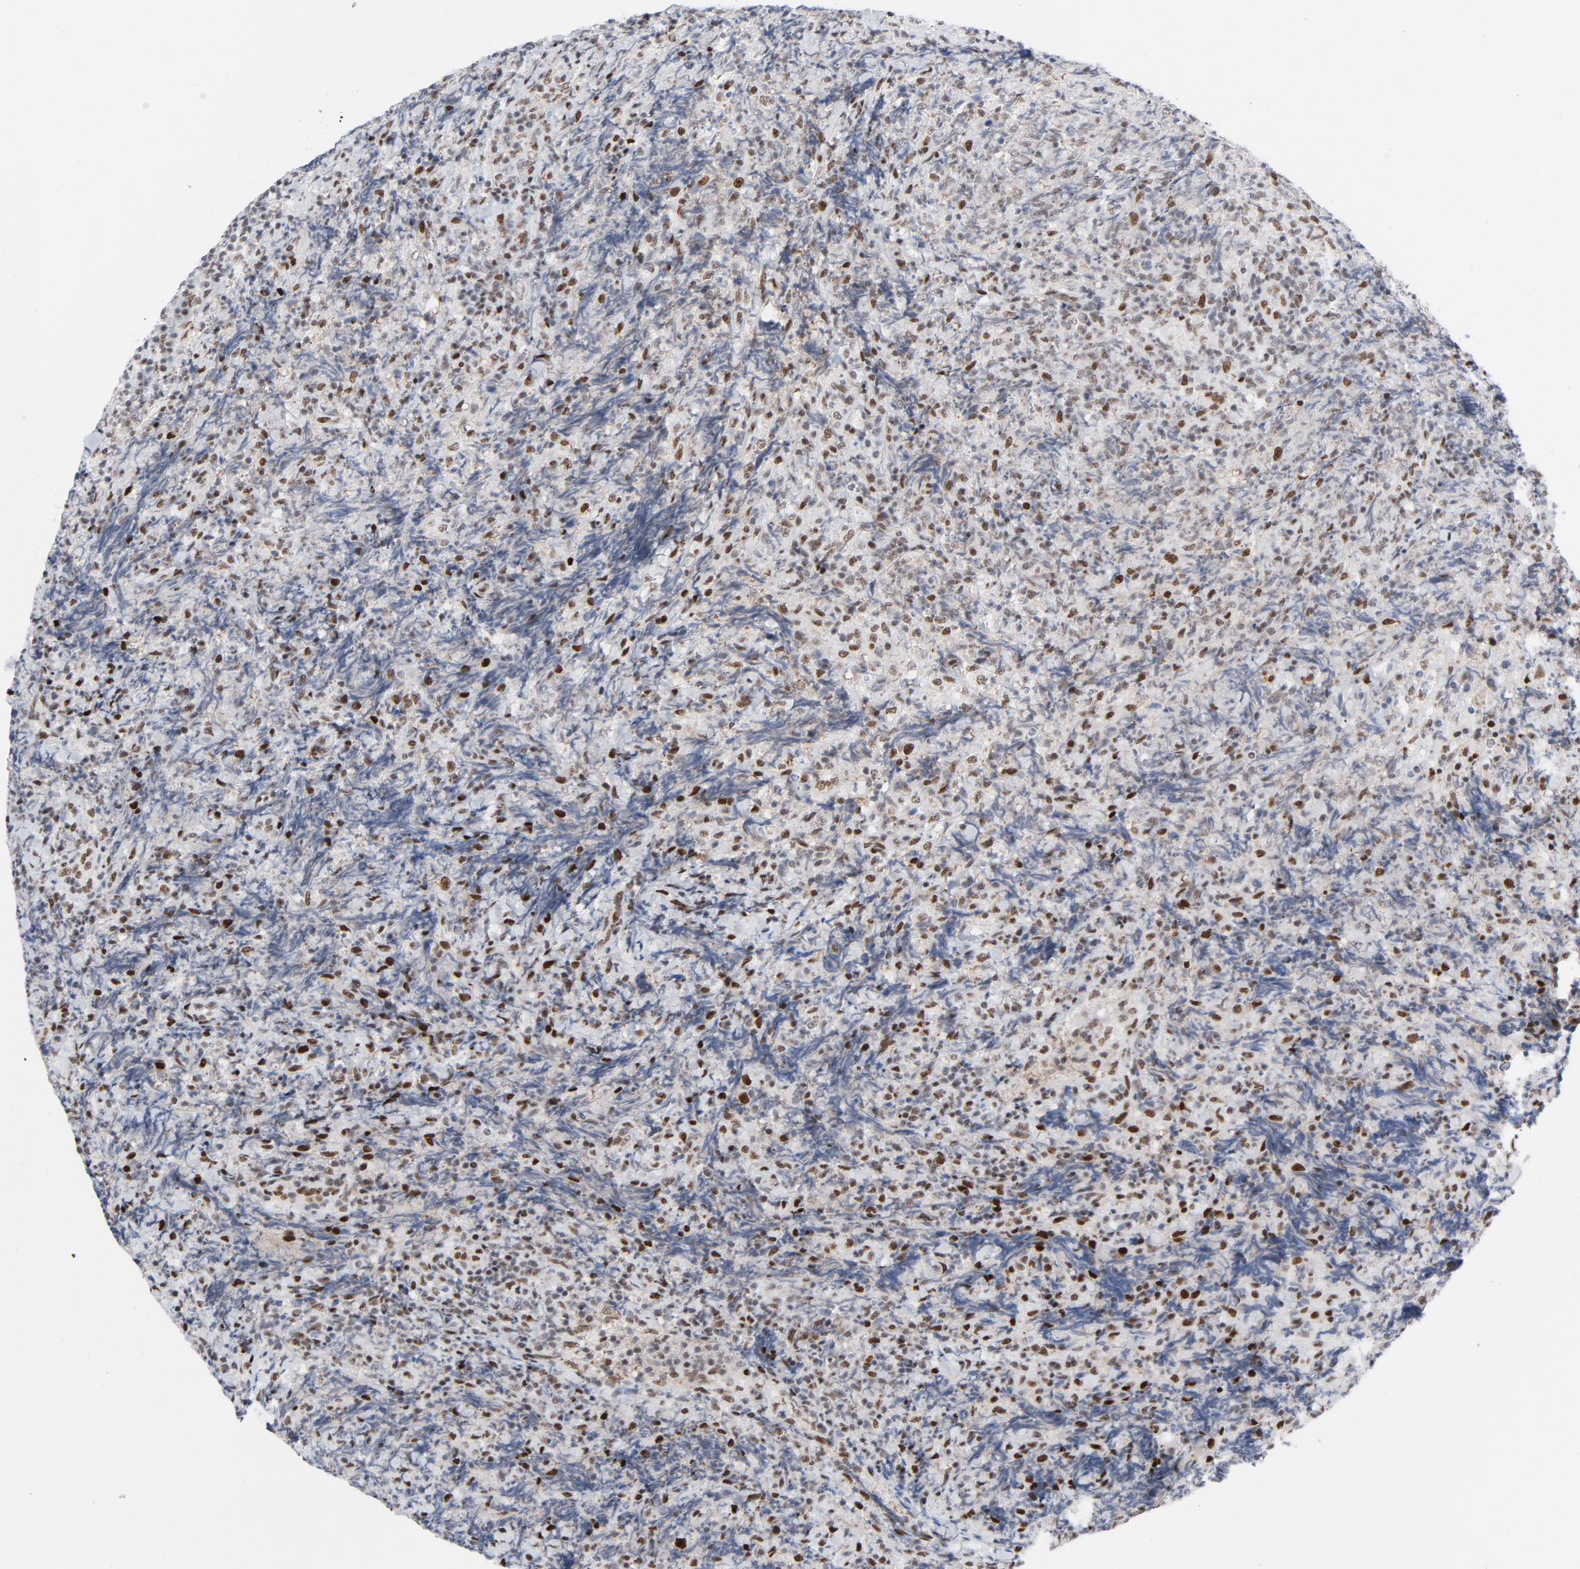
{"staining": {"intensity": "moderate", "quantity": ">75%", "location": "nuclear"}, "tissue": "lymphoma", "cell_type": "Tumor cells", "image_type": "cancer", "snomed": [{"axis": "morphology", "description": "Malignant lymphoma, non-Hodgkin's type, High grade"}, {"axis": "topography", "description": "Tonsil"}], "caption": "A photomicrograph of lymphoma stained for a protein reveals moderate nuclear brown staining in tumor cells.", "gene": "HSF1", "patient": {"sex": "female", "age": 36}}